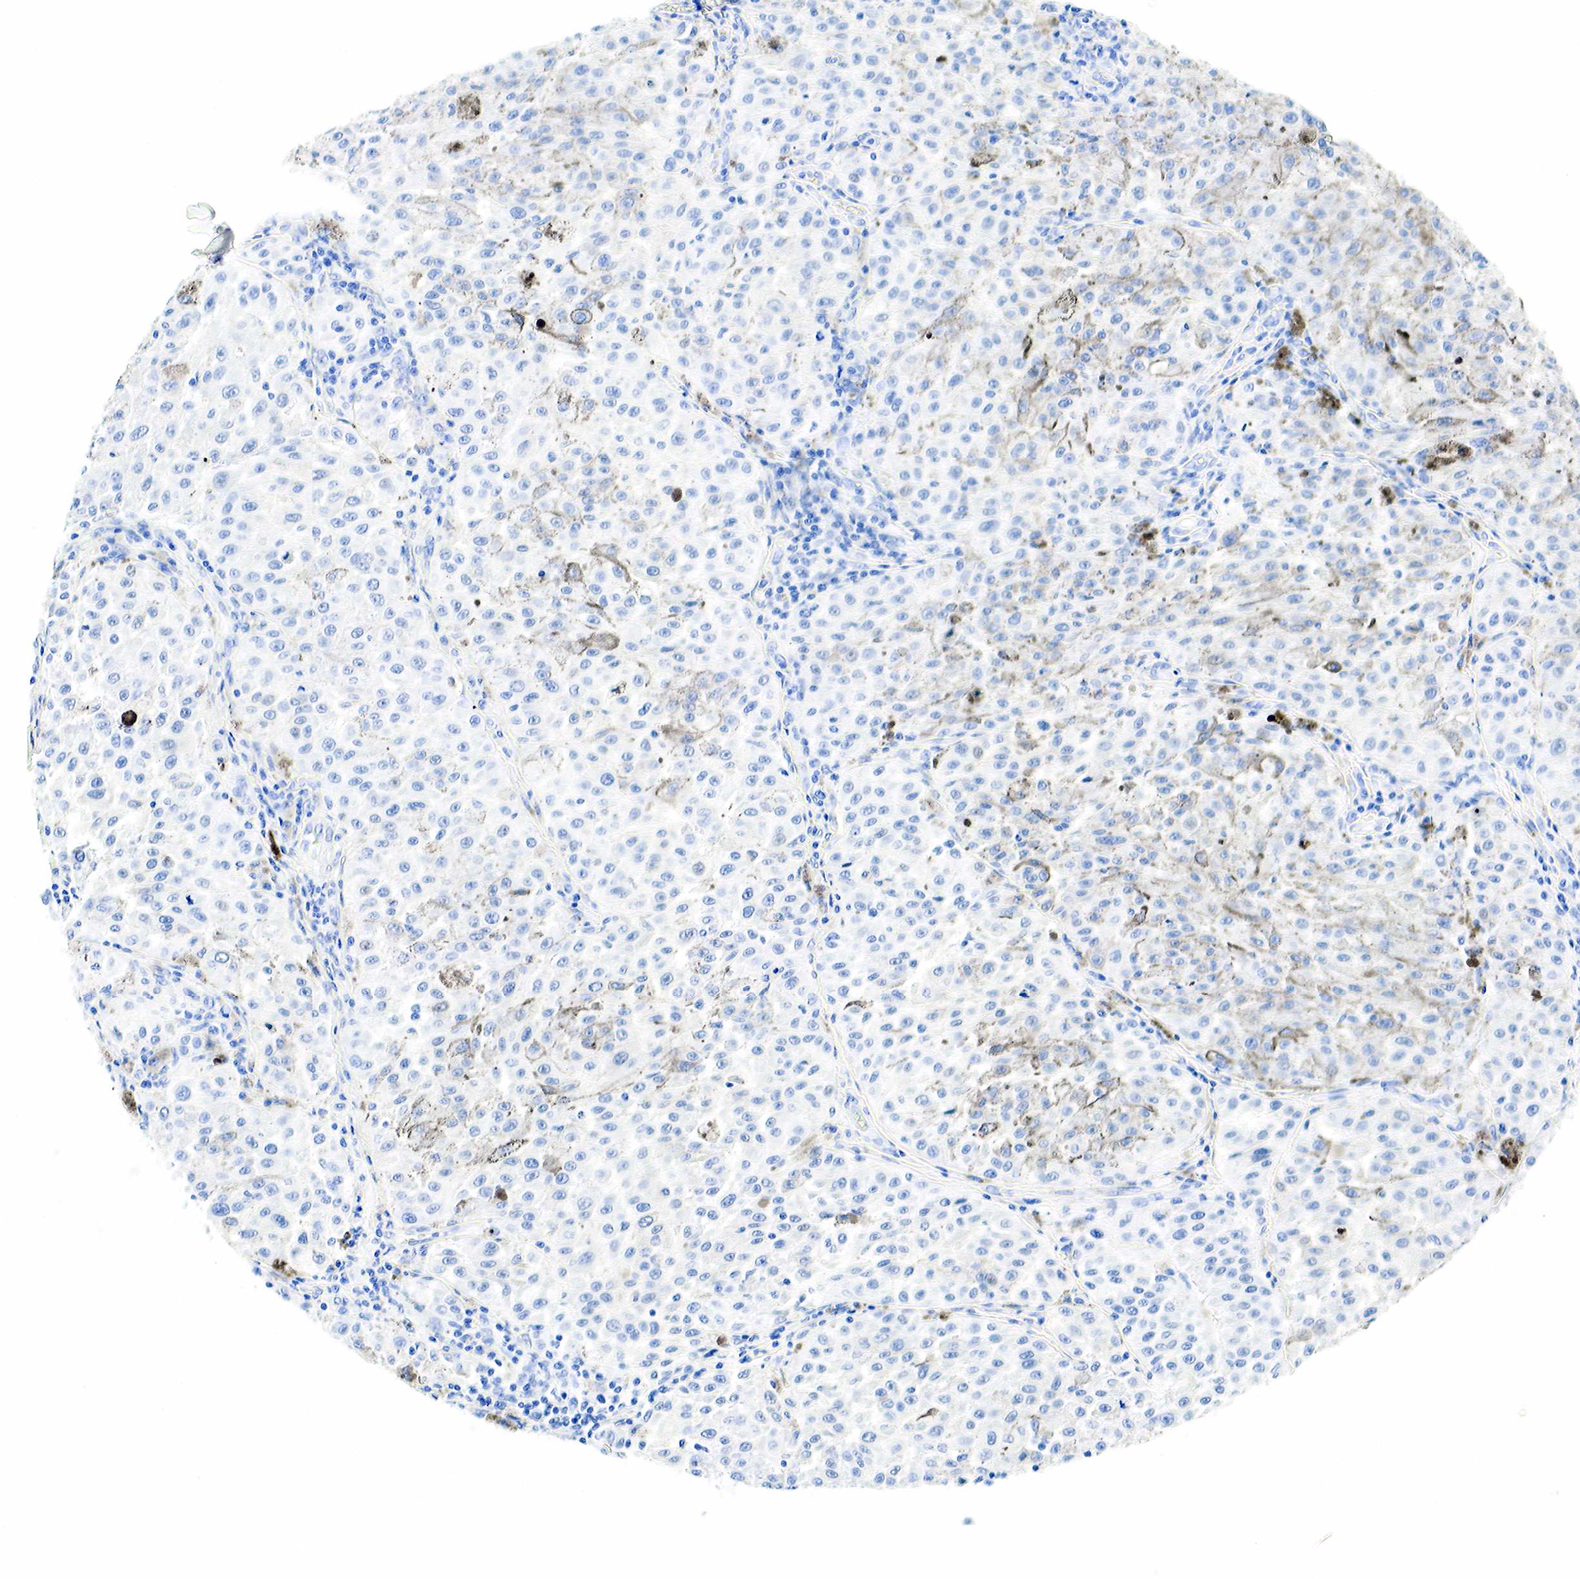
{"staining": {"intensity": "negative", "quantity": "none", "location": "none"}, "tissue": "melanoma", "cell_type": "Tumor cells", "image_type": "cancer", "snomed": [{"axis": "morphology", "description": "Malignant melanoma, NOS"}, {"axis": "topography", "description": "Skin"}], "caption": "Tumor cells show no significant protein expression in melanoma.", "gene": "KRT7", "patient": {"sex": "female", "age": 64}}